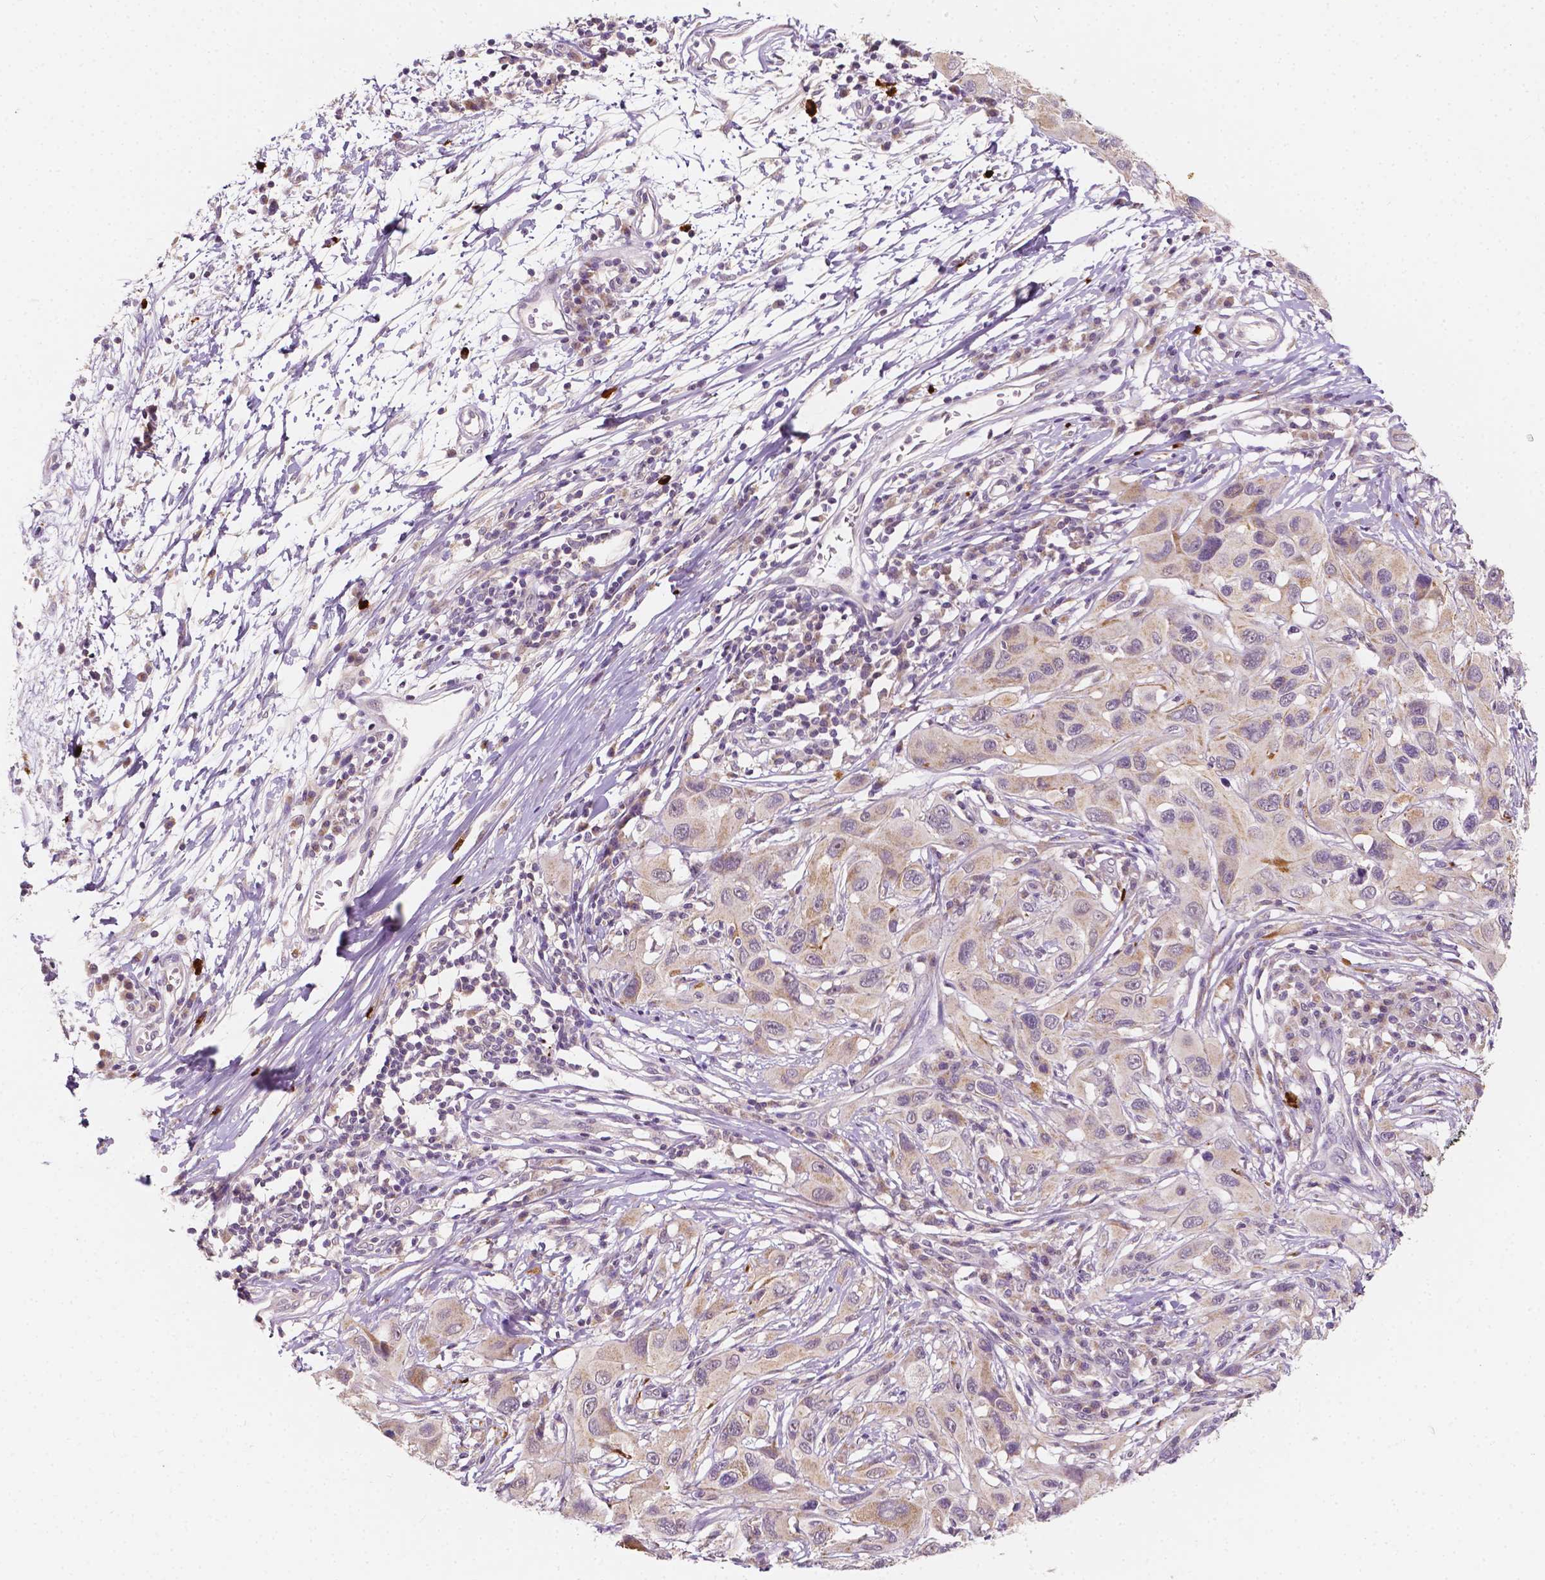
{"staining": {"intensity": "moderate", "quantity": "<25%", "location": "cytoplasmic/membranous"}, "tissue": "melanoma", "cell_type": "Tumor cells", "image_type": "cancer", "snomed": [{"axis": "morphology", "description": "Malignant melanoma, NOS"}, {"axis": "topography", "description": "Skin"}], "caption": "Melanoma stained with a protein marker displays moderate staining in tumor cells.", "gene": "SIRT2", "patient": {"sex": "male", "age": 53}}